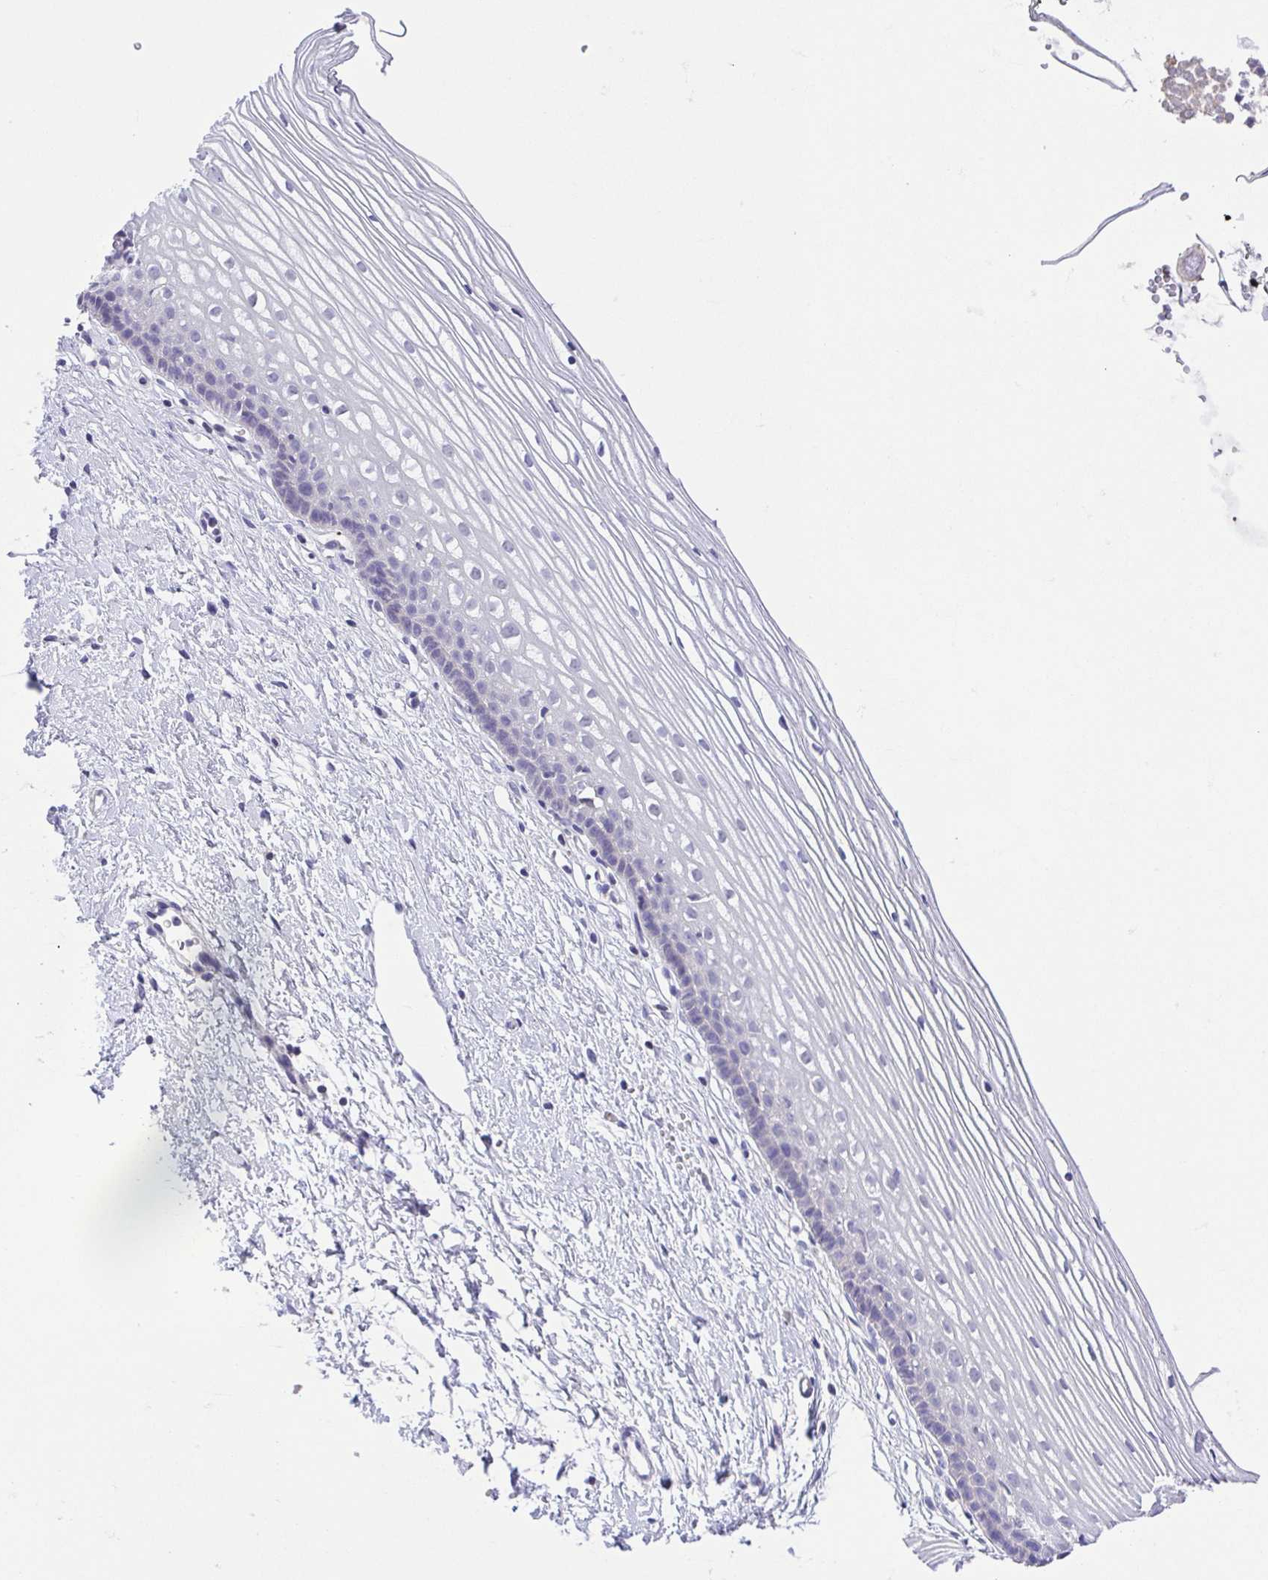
{"staining": {"intensity": "negative", "quantity": "none", "location": "none"}, "tissue": "cervix", "cell_type": "Glandular cells", "image_type": "normal", "snomed": [{"axis": "morphology", "description": "Normal tissue, NOS"}, {"axis": "topography", "description": "Cervix"}], "caption": "Immunohistochemical staining of unremarkable human cervix demonstrates no significant staining in glandular cells. (DAB IHC, high magnification).", "gene": "PRR14L", "patient": {"sex": "female", "age": 40}}